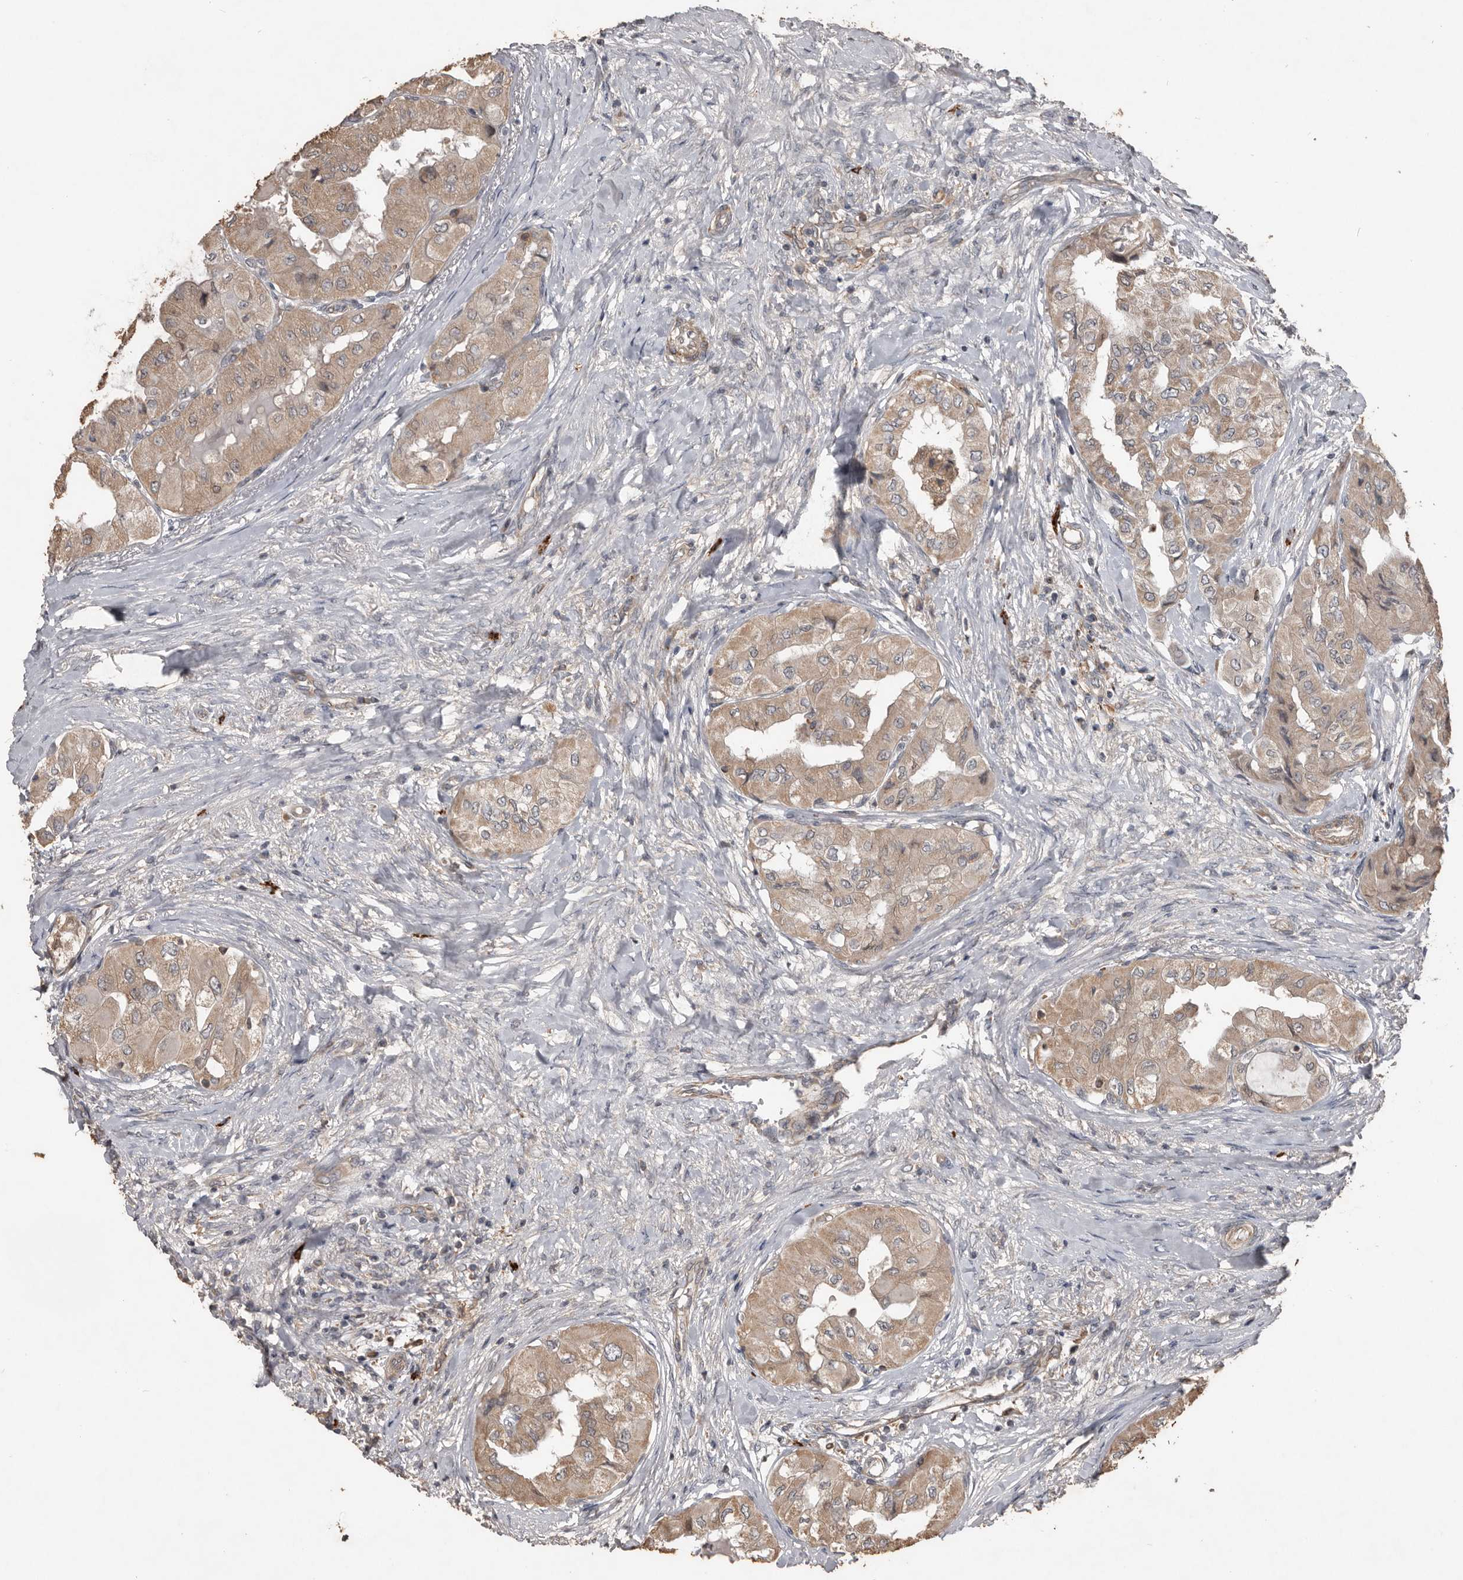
{"staining": {"intensity": "weak", "quantity": ">75%", "location": "cytoplasmic/membranous"}, "tissue": "thyroid cancer", "cell_type": "Tumor cells", "image_type": "cancer", "snomed": [{"axis": "morphology", "description": "Papillary adenocarcinoma, NOS"}, {"axis": "topography", "description": "Thyroid gland"}], "caption": "IHC of human papillary adenocarcinoma (thyroid) displays low levels of weak cytoplasmic/membranous expression in approximately >75% of tumor cells.", "gene": "BAMBI", "patient": {"sex": "female", "age": 59}}